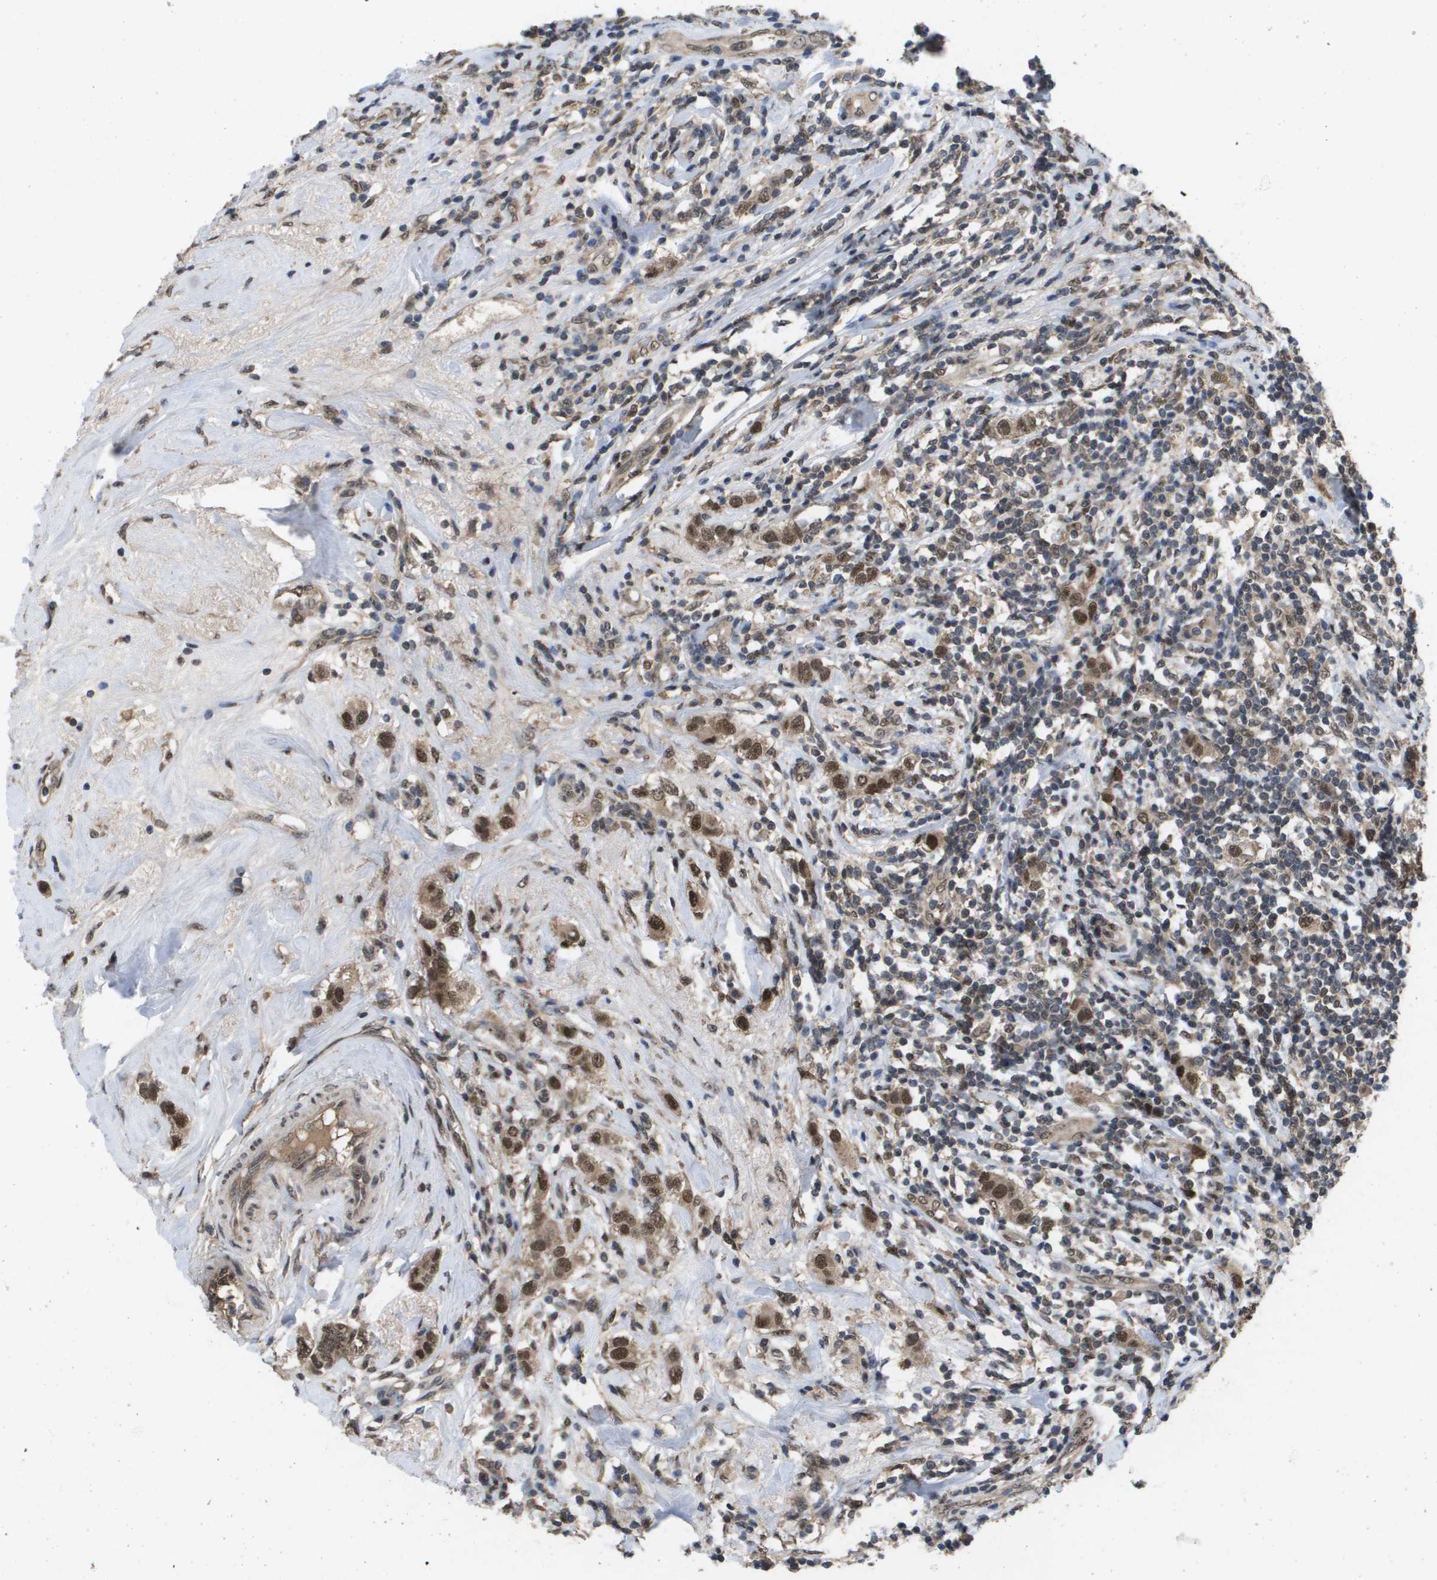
{"staining": {"intensity": "moderate", "quantity": ">75%", "location": "cytoplasmic/membranous,nuclear"}, "tissue": "breast cancer", "cell_type": "Tumor cells", "image_type": "cancer", "snomed": [{"axis": "morphology", "description": "Duct carcinoma"}, {"axis": "topography", "description": "Breast"}], "caption": "Brown immunohistochemical staining in human breast intraductal carcinoma demonstrates moderate cytoplasmic/membranous and nuclear positivity in approximately >75% of tumor cells.", "gene": "AMBRA1", "patient": {"sex": "female", "age": 50}}